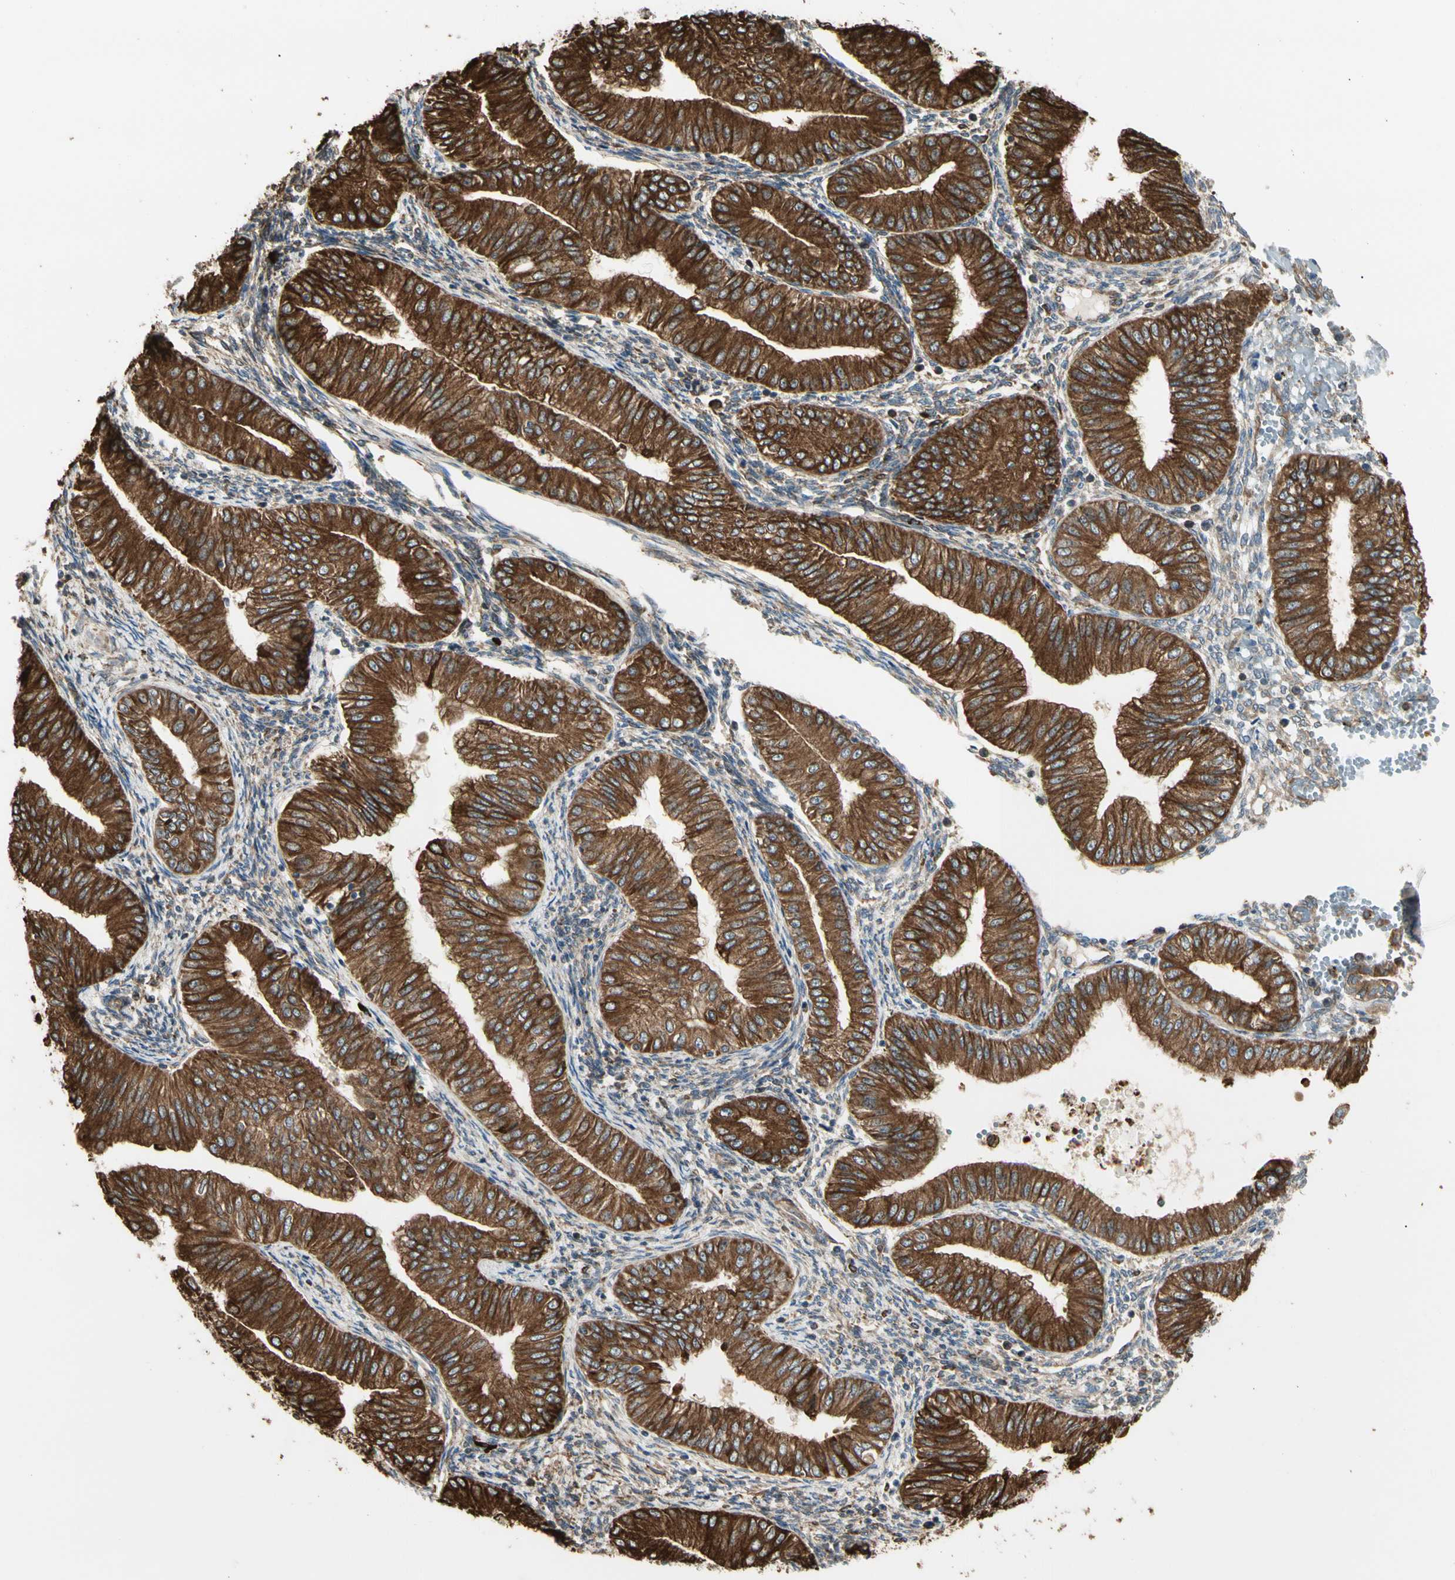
{"staining": {"intensity": "strong", "quantity": ">75%", "location": "cytoplasmic/membranous"}, "tissue": "endometrial cancer", "cell_type": "Tumor cells", "image_type": "cancer", "snomed": [{"axis": "morphology", "description": "Normal tissue, NOS"}, {"axis": "morphology", "description": "Adenocarcinoma, NOS"}, {"axis": "topography", "description": "Endometrium"}], "caption": "The micrograph demonstrates staining of adenocarcinoma (endometrial), revealing strong cytoplasmic/membranous protein expression (brown color) within tumor cells.", "gene": "HSP90B1", "patient": {"sex": "female", "age": 53}}